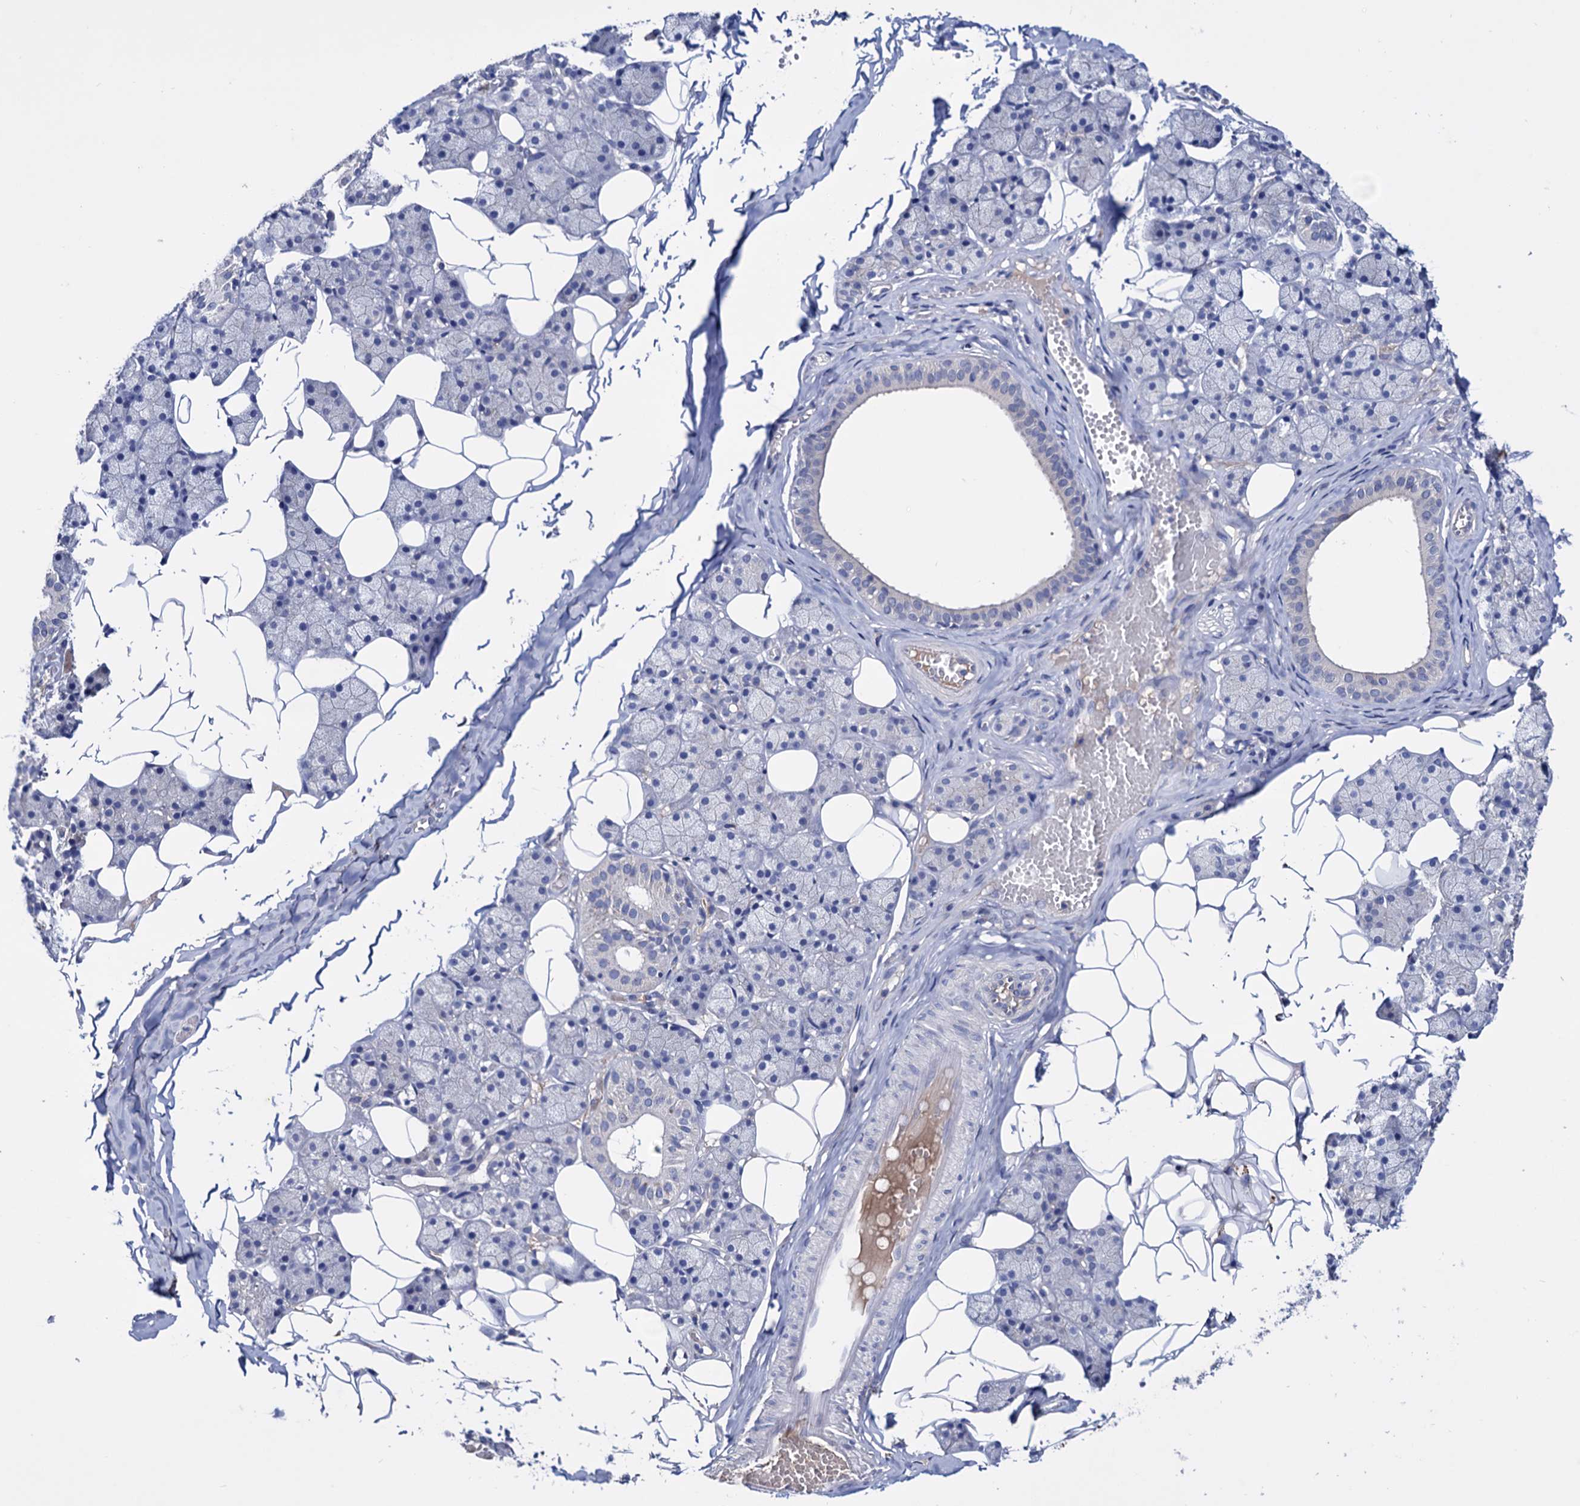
{"staining": {"intensity": "negative", "quantity": "none", "location": "none"}, "tissue": "salivary gland", "cell_type": "Glandular cells", "image_type": "normal", "snomed": [{"axis": "morphology", "description": "Normal tissue, NOS"}, {"axis": "topography", "description": "Salivary gland"}], "caption": "A high-resolution micrograph shows IHC staining of unremarkable salivary gland, which displays no significant positivity in glandular cells. The staining is performed using DAB brown chromogen with nuclei counter-stained in using hematoxylin.", "gene": "NPAS4", "patient": {"sex": "female", "age": 33}}